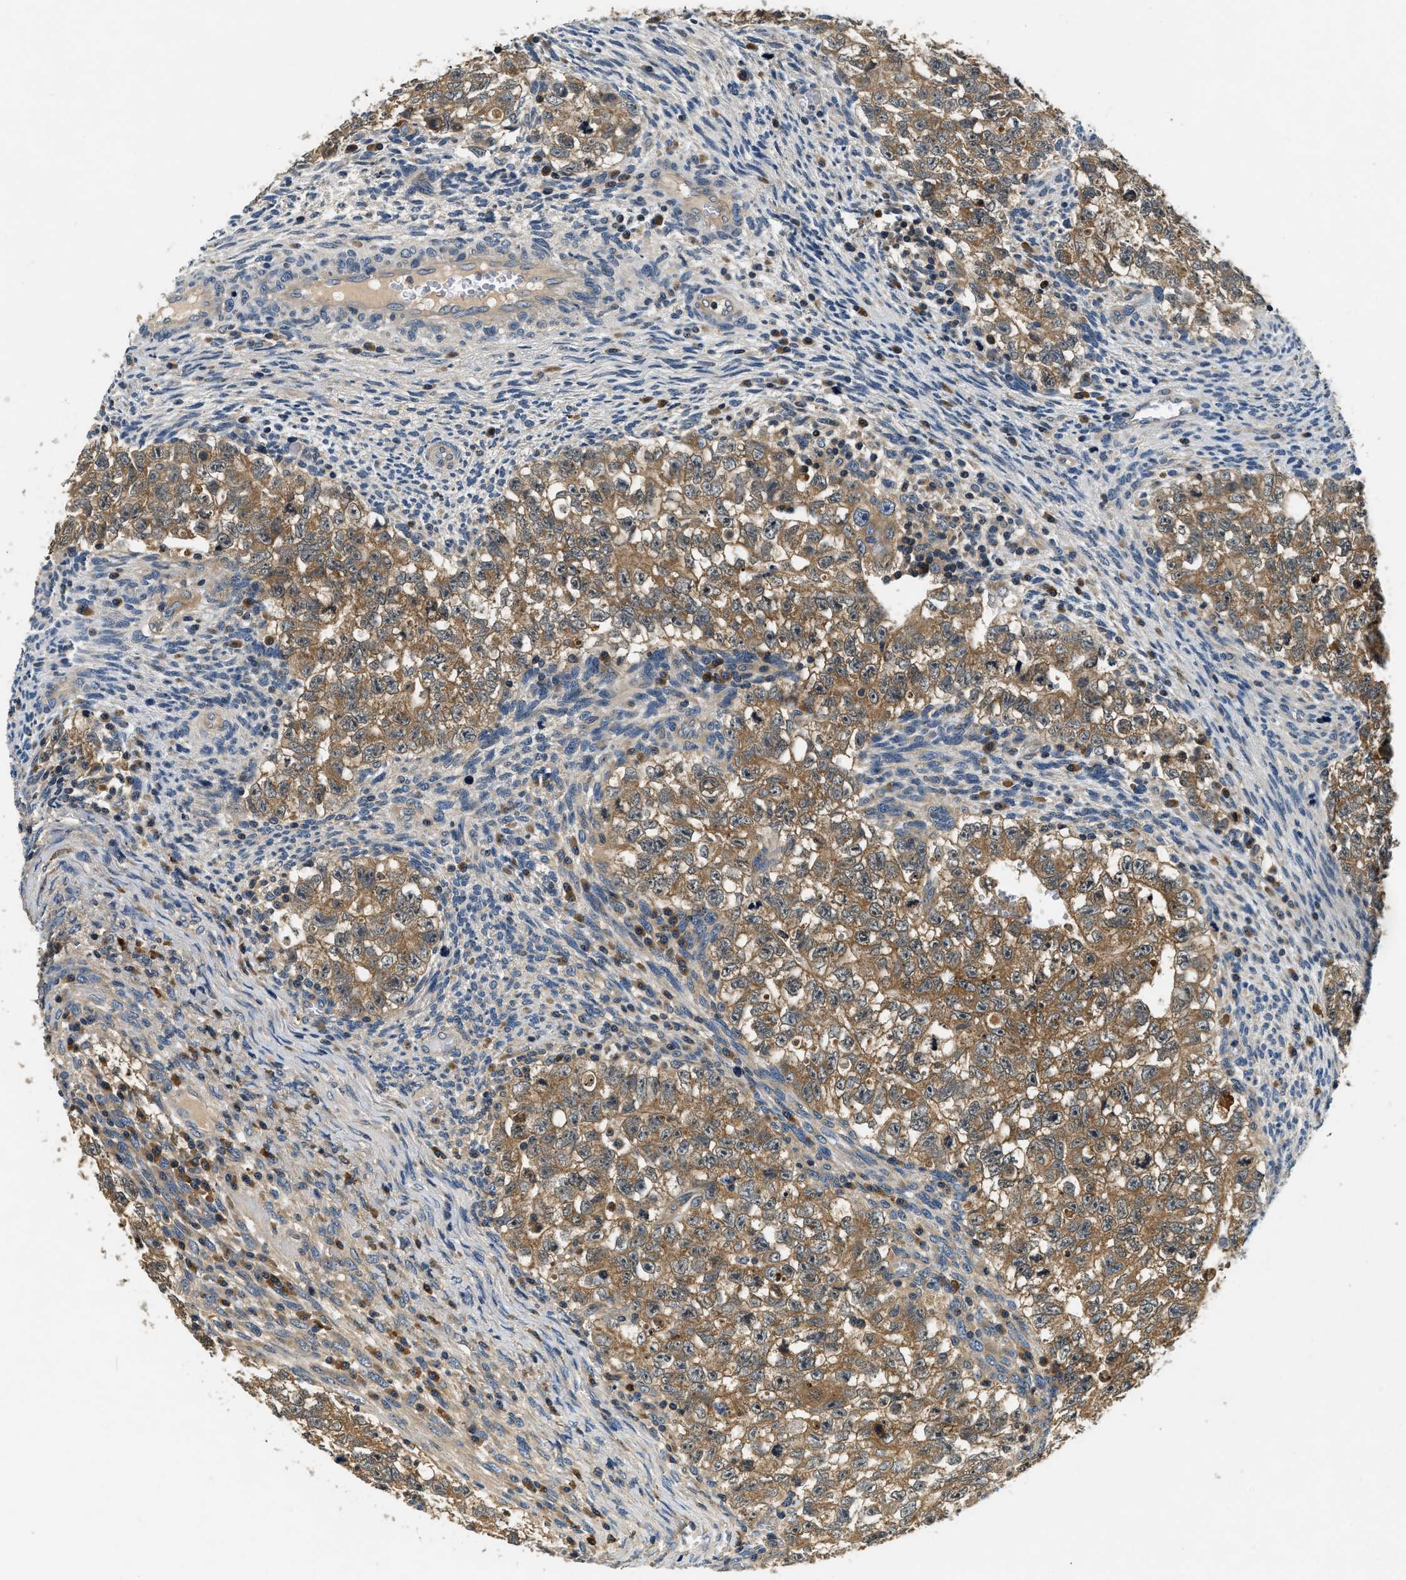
{"staining": {"intensity": "moderate", "quantity": ">75%", "location": "cytoplasmic/membranous"}, "tissue": "testis cancer", "cell_type": "Tumor cells", "image_type": "cancer", "snomed": [{"axis": "morphology", "description": "Seminoma, NOS"}, {"axis": "morphology", "description": "Carcinoma, Embryonal, NOS"}, {"axis": "topography", "description": "Testis"}], "caption": "A brown stain labels moderate cytoplasmic/membranous positivity of a protein in seminoma (testis) tumor cells. The staining is performed using DAB (3,3'-diaminobenzidine) brown chromogen to label protein expression. The nuclei are counter-stained blue using hematoxylin.", "gene": "RESF1", "patient": {"sex": "male", "age": 38}}